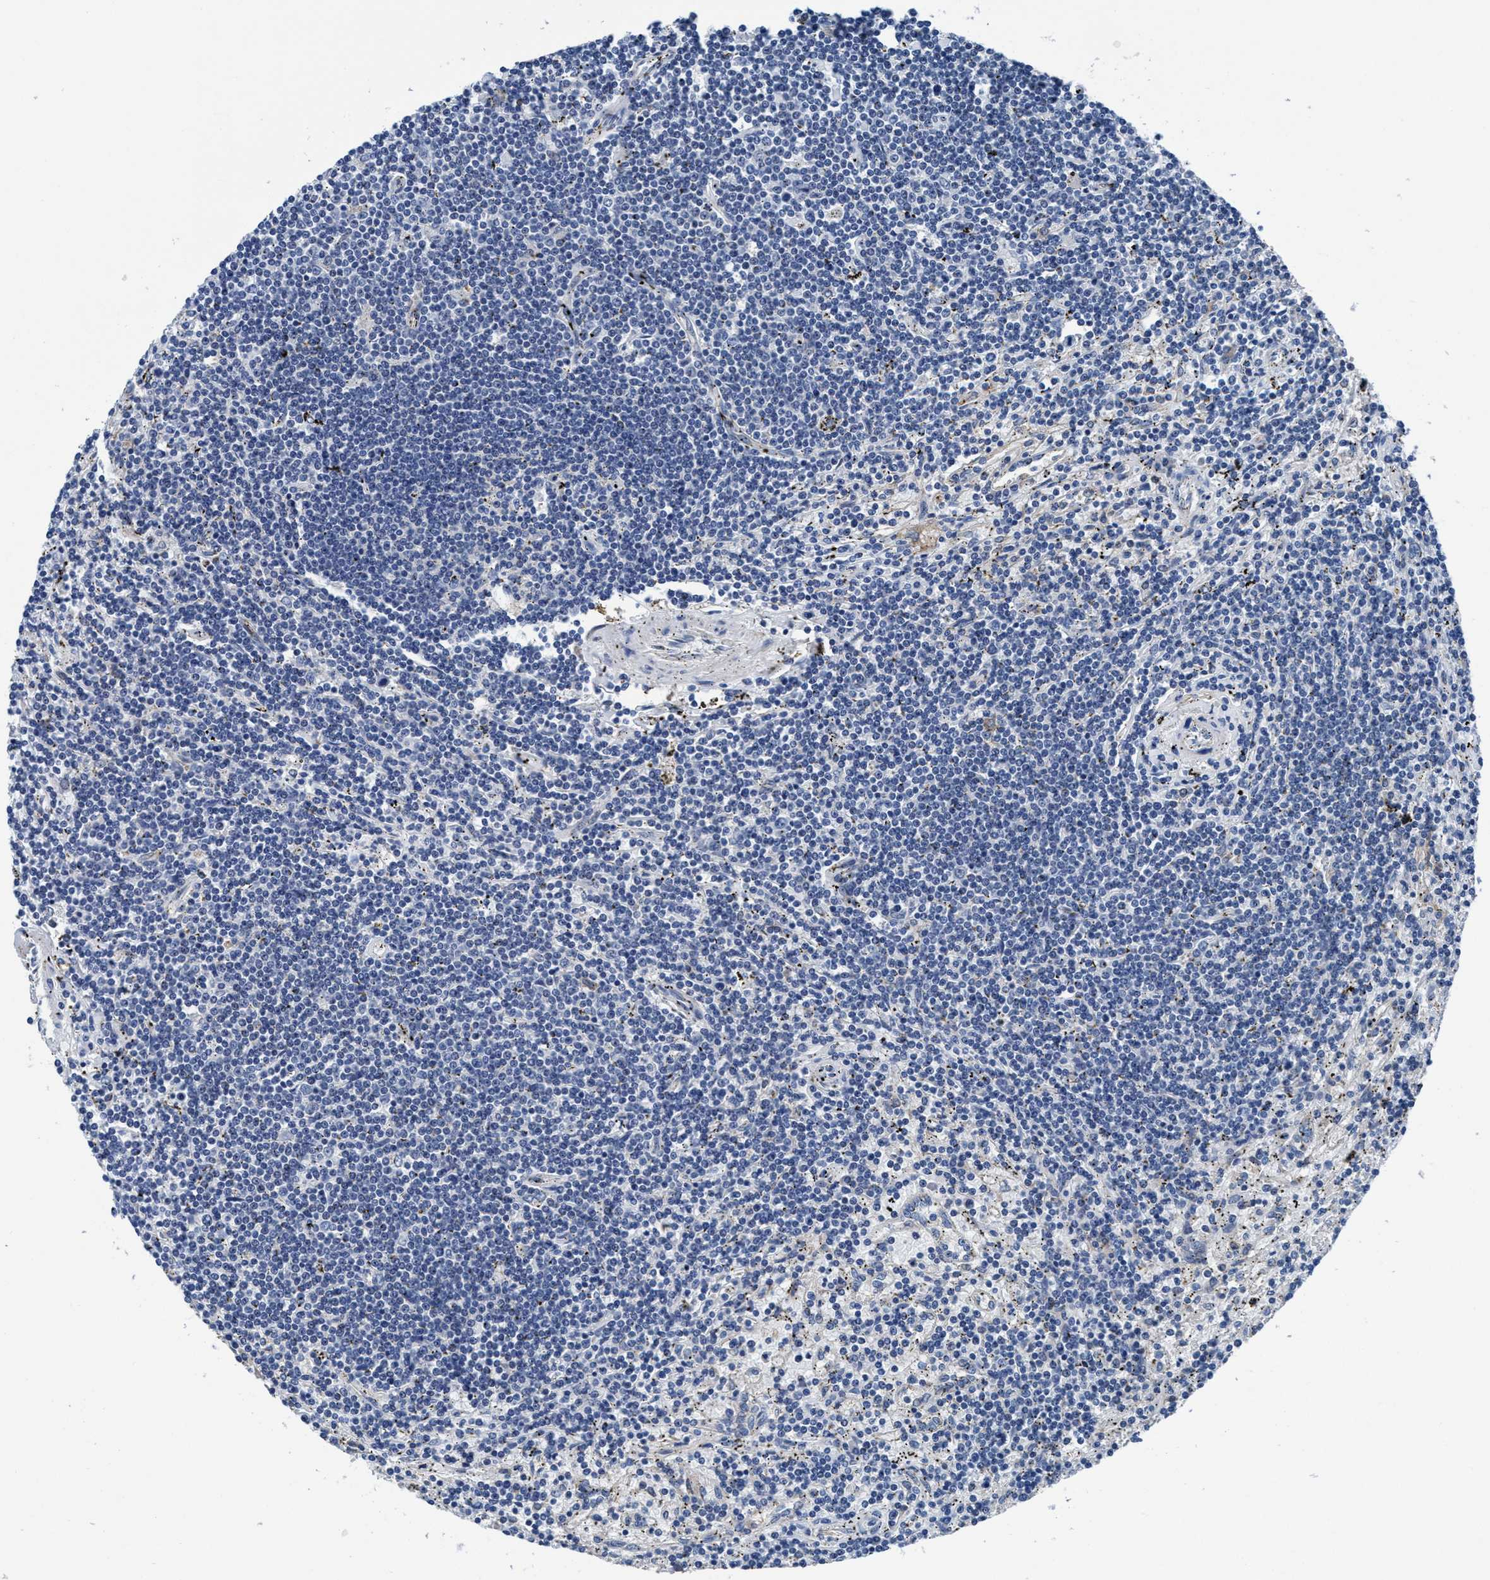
{"staining": {"intensity": "negative", "quantity": "none", "location": "none"}, "tissue": "lymphoma", "cell_type": "Tumor cells", "image_type": "cancer", "snomed": [{"axis": "morphology", "description": "Malignant lymphoma, non-Hodgkin's type, Low grade"}, {"axis": "topography", "description": "Spleen"}], "caption": "An image of lymphoma stained for a protein reveals no brown staining in tumor cells.", "gene": "TMEM94", "patient": {"sex": "male", "age": 76}}